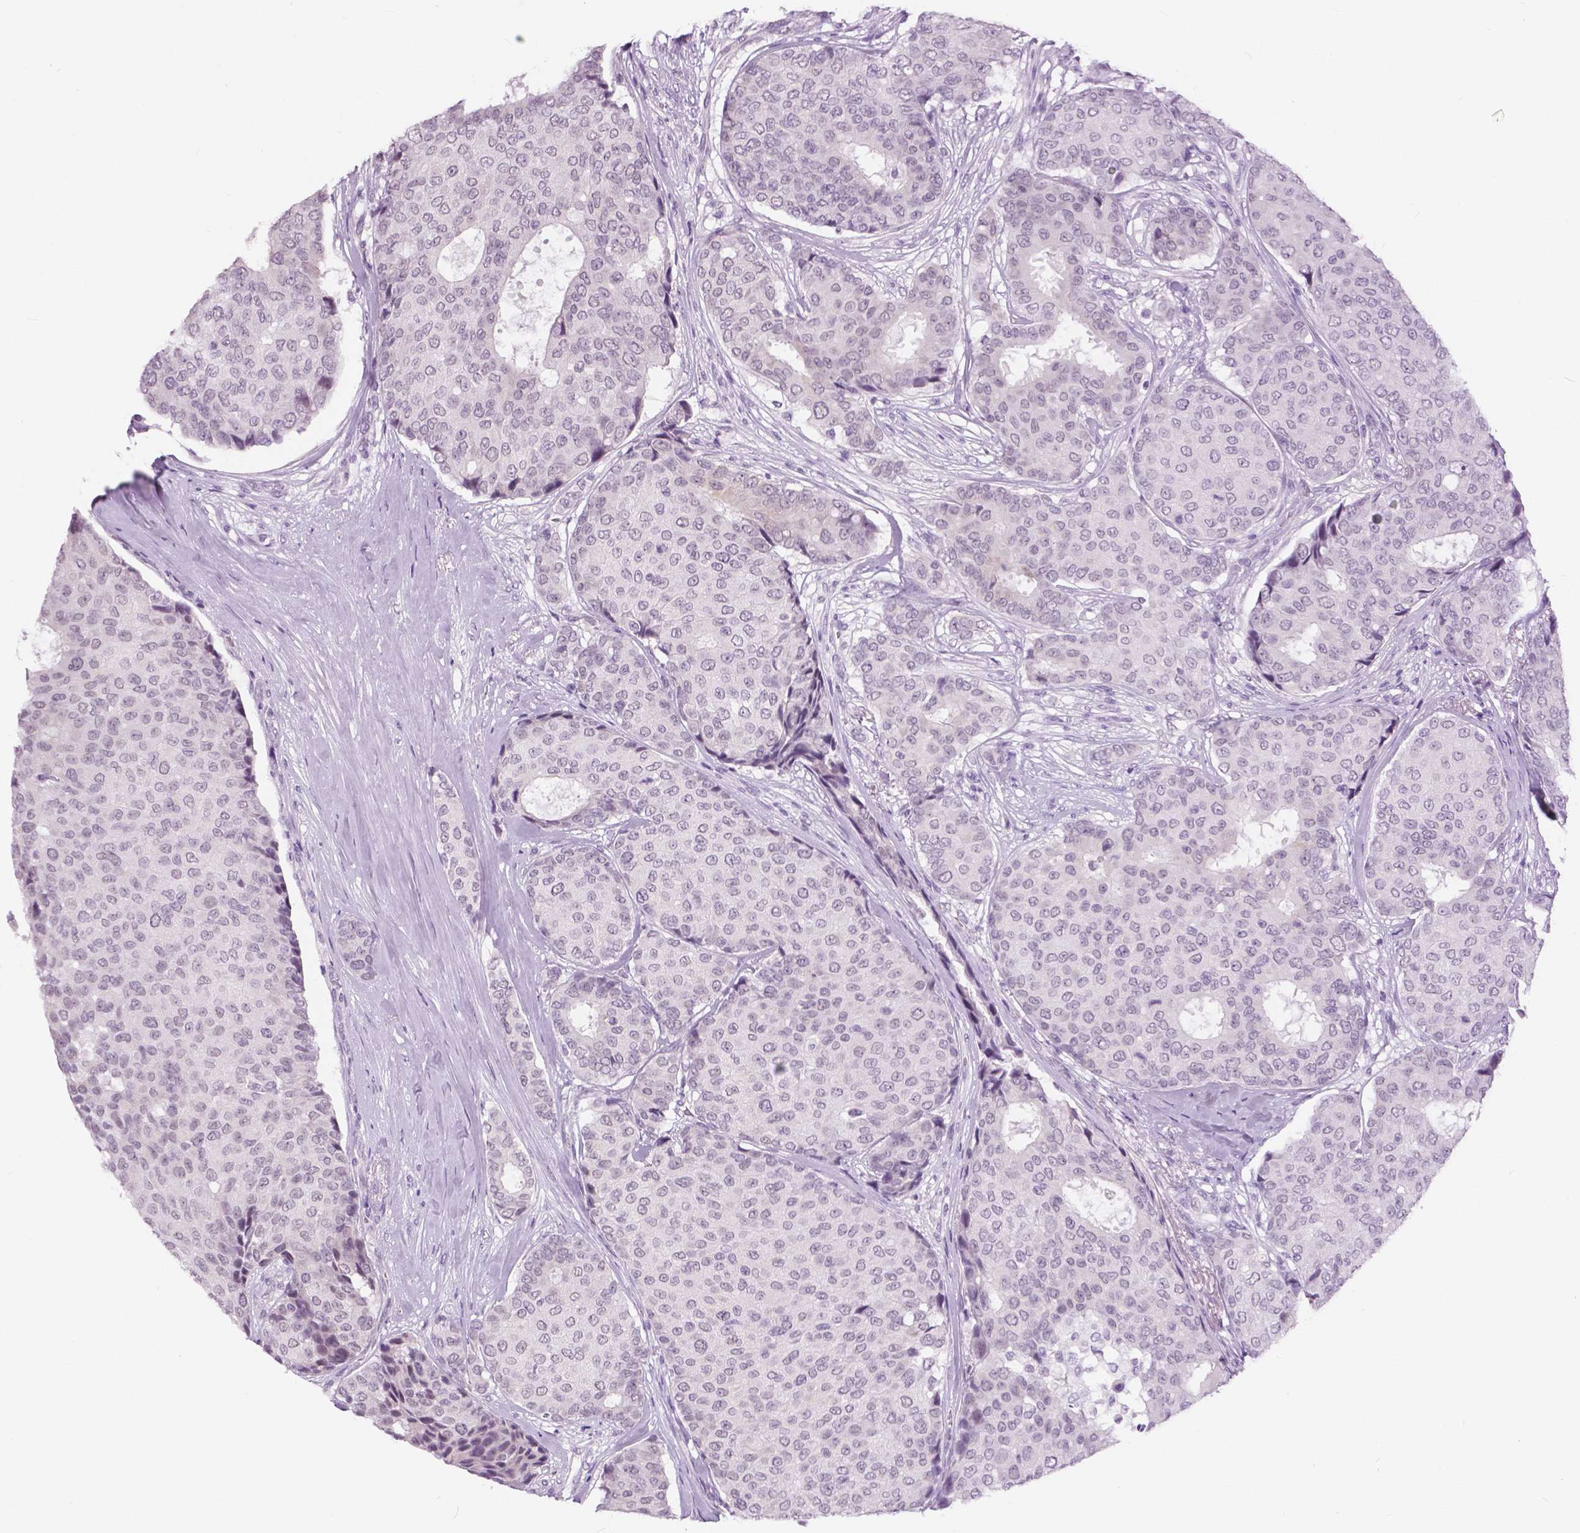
{"staining": {"intensity": "negative", "quantity": "none", "location": "none"}, "tissue": "breast cancer", "cell_type": "Tumor cells", "image_type": "cancer", "snomed": [{"axis": "morphology", "description": "Duct carcinoma"}, {"axis": "topography", "description": "Breast"}], "caption": "Immunohistochemistry (IHC) of human invasive ductal carcinoma (breast) demonstrates no positivity in tumor cells.", "gene": "MYOM1", "patient": {"sex": "female", "age": 75}}